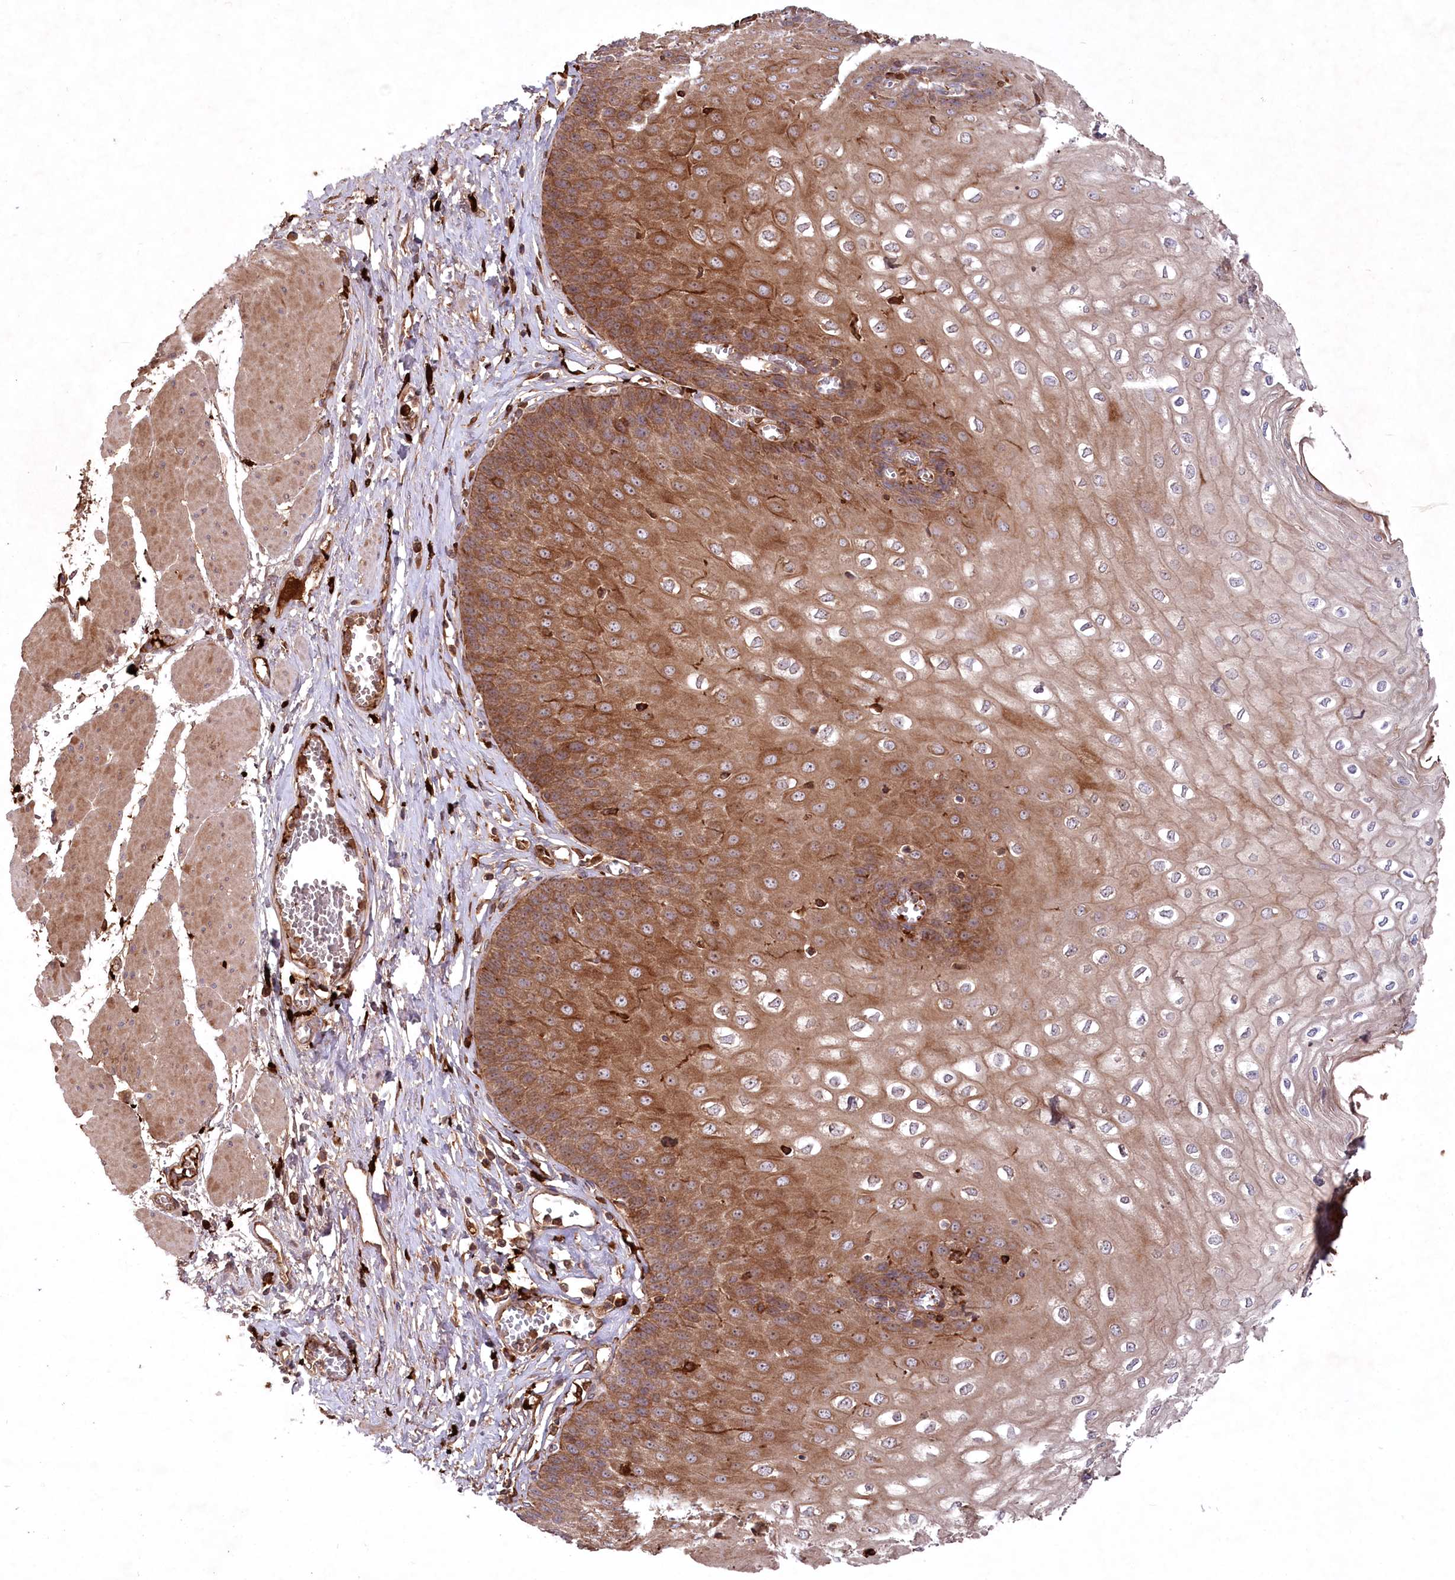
{"staining": {"intensity": "strong", "quantity": "25%-75%", "location": "cytoplasmic/membranous"}, "tissue": "esophagus", "cell_type": "Squamous epithelial cells", "image_type": "normal", "snomed": [{"axis": "morphology", "description": "Normal tissue, NOS"}, {"axis": "topography", "description": "Esophagus"}], "caption": "Immunohistochemistry (IHC) (DAB (3,3'-diaminobenzidine)) staining of unremarkable esophagus demonstrates strong cytoplasmic/membranous protein staining in approximately 25%-75% of squamous epithelial cells. (DAB (3,3'-diaminobenzidine) IHC, brown staining for protein, blue staining for nuclei).", "gene": "PPP1R21", "patient": {"sex": "male", "age": 60}}